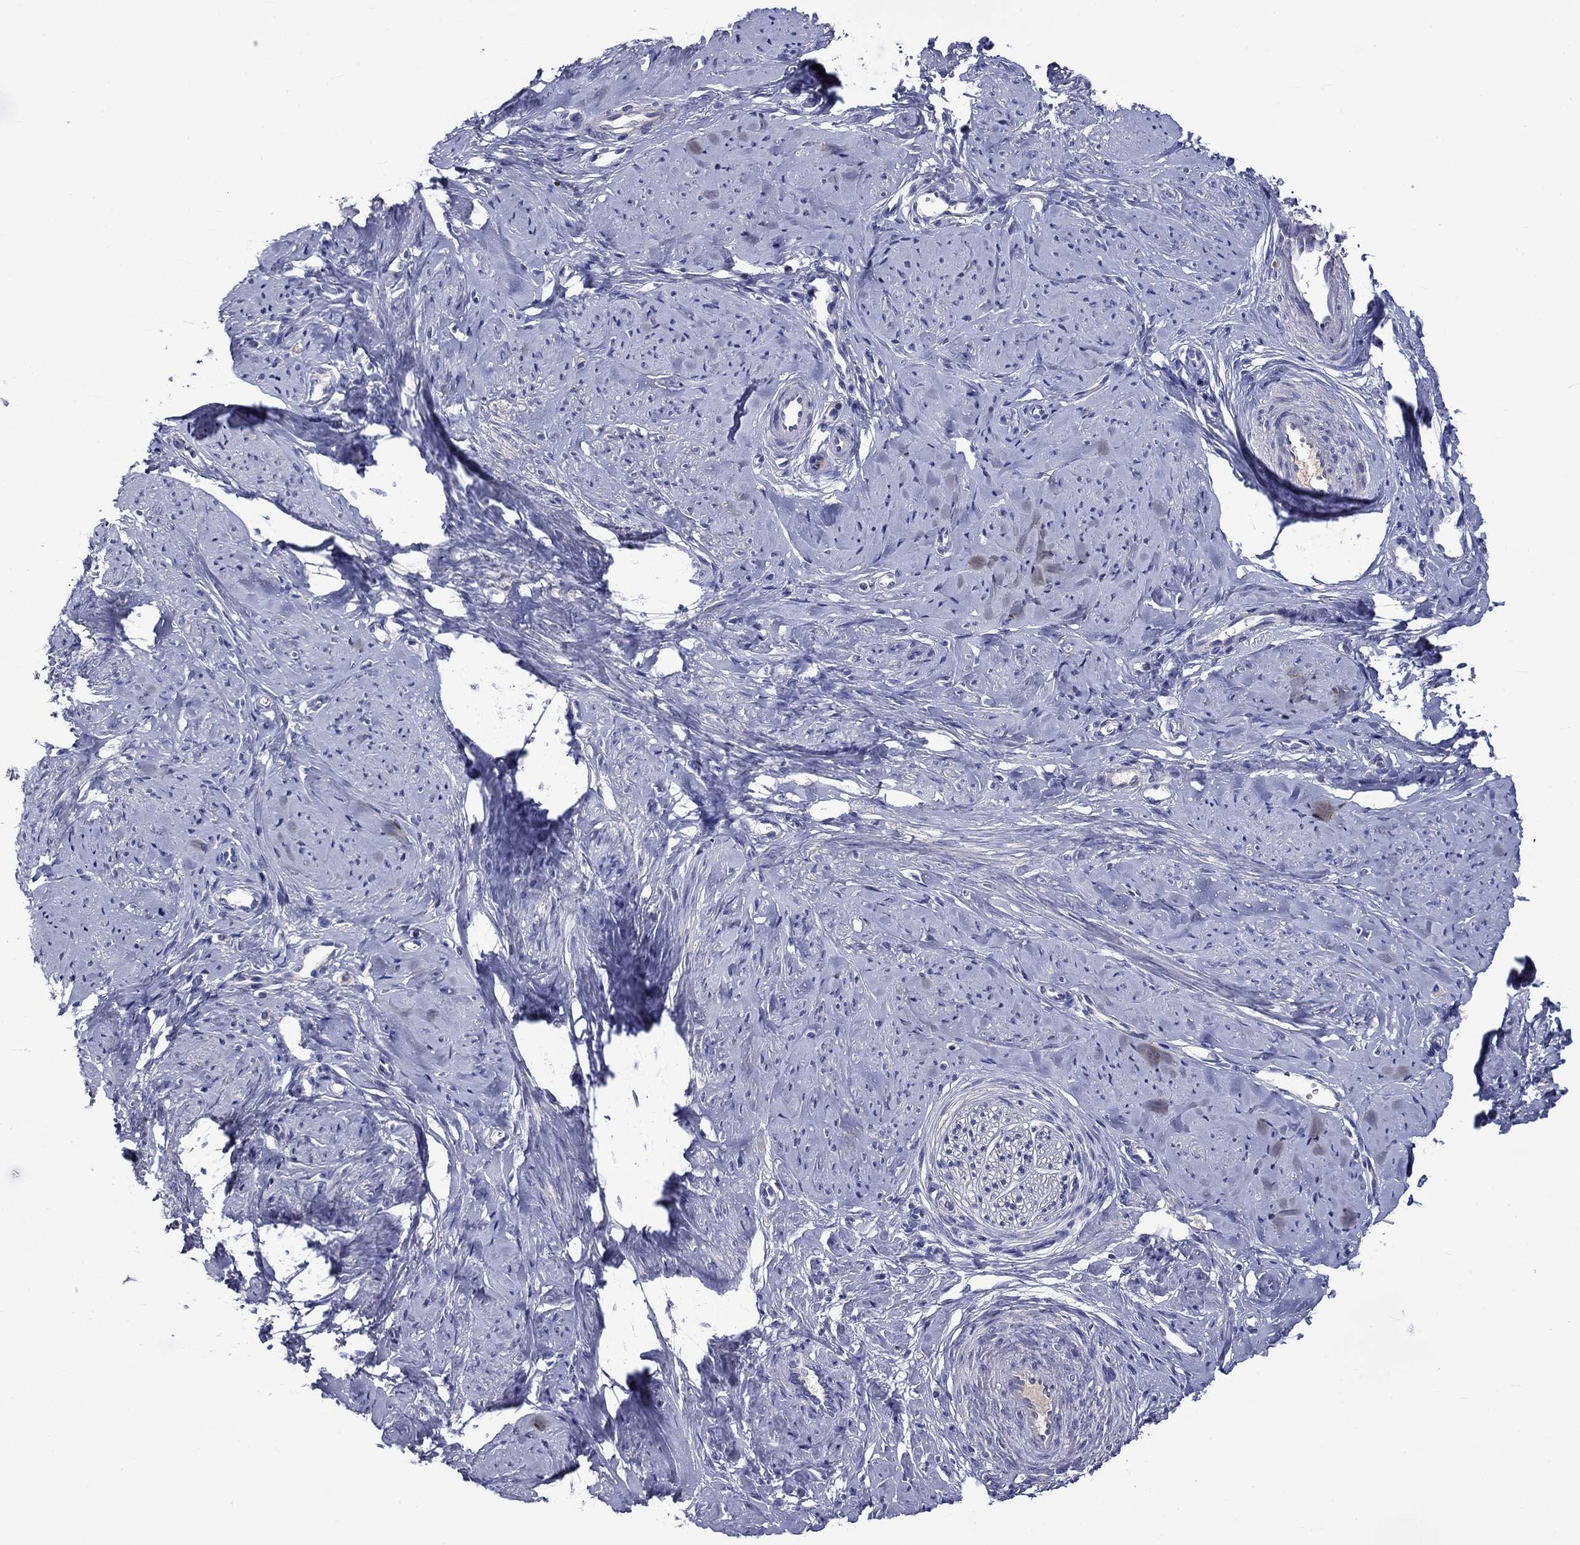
{"staining": {"intensity": "negative", "quantity": "none", "location": "none"}, "tissue": "smooth muscle", "cell_type": "Smooth muscle cells", "image_type": "normal", "snomed": [{"axis": "morphology", "description": "Normal tissue, NOS"}, {"axis": "topography", "description": "Smooth muscle"}], "caption": "Immunohistochemistry (IHC) micrograph of benign smooth muscle: human smooth muscle stained with DAB (3,3'-diaminobenzidine) exhibits no significant protein expression in smooth muscle cells. (DAB (3,3'-diaminobenzidine) immunohistochemistry (IHC) with hematoxylin counter stain).", "gene": "CNDP1", "patient": {"sex": "female", "age": 48}}